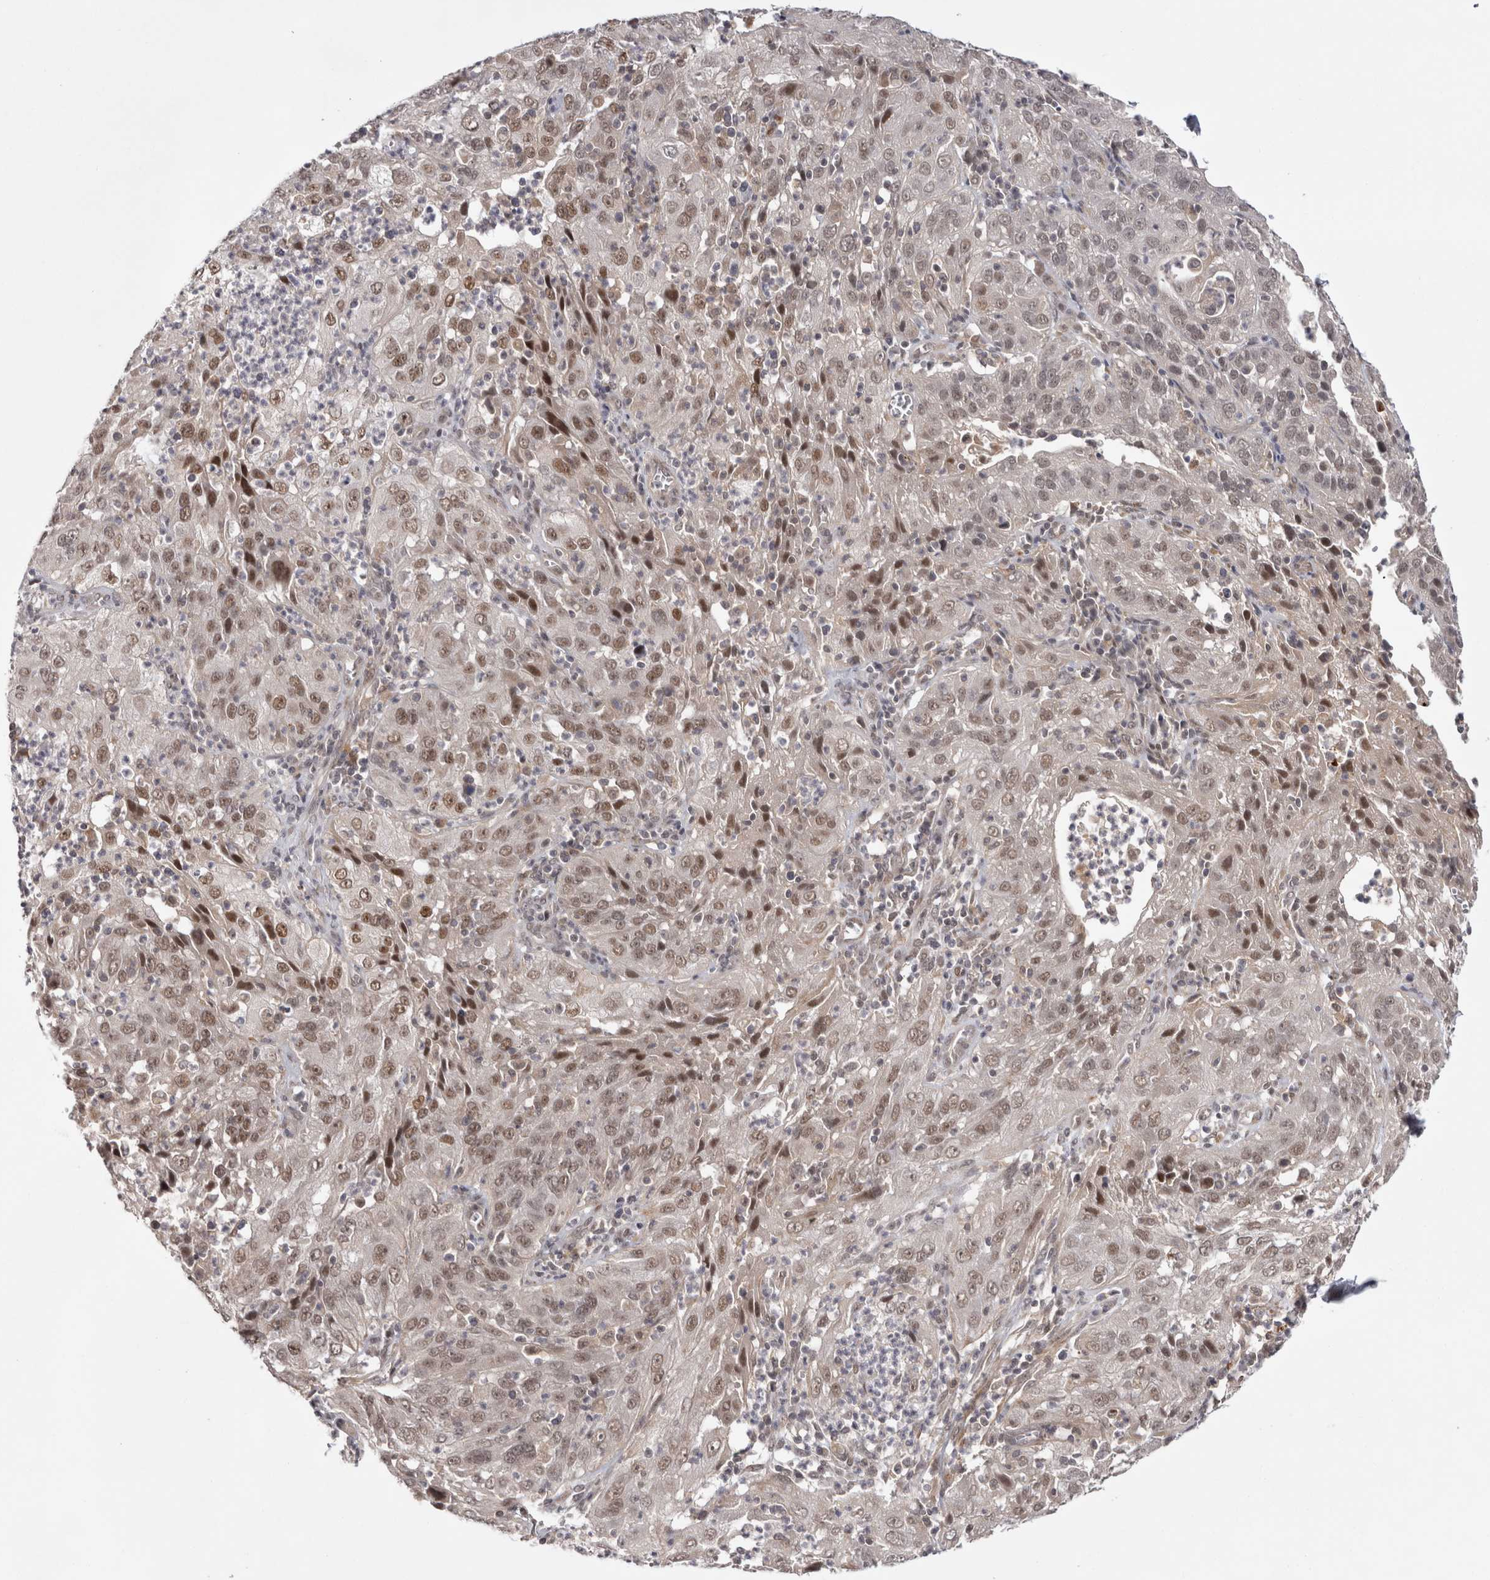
{"staining": {"intensity": "moderate", "quantity": ">75%", "location": "nuclear"}, "tissue": "cervical cancer", "cell_type": "Tumor cells", "image_type": "cancer", "snomed": [{"axis": "morphology", "description": "Squamous cell carcinoma, NOS"}, {"axis": "topography", "description": "Cervix"}], "caption": "A brown stain highlights moderate nuclear staining of a protein in cervical cancer tumor cells.", "gene": "ZNF318", "patient": {"sex": "female", "age": 32}}